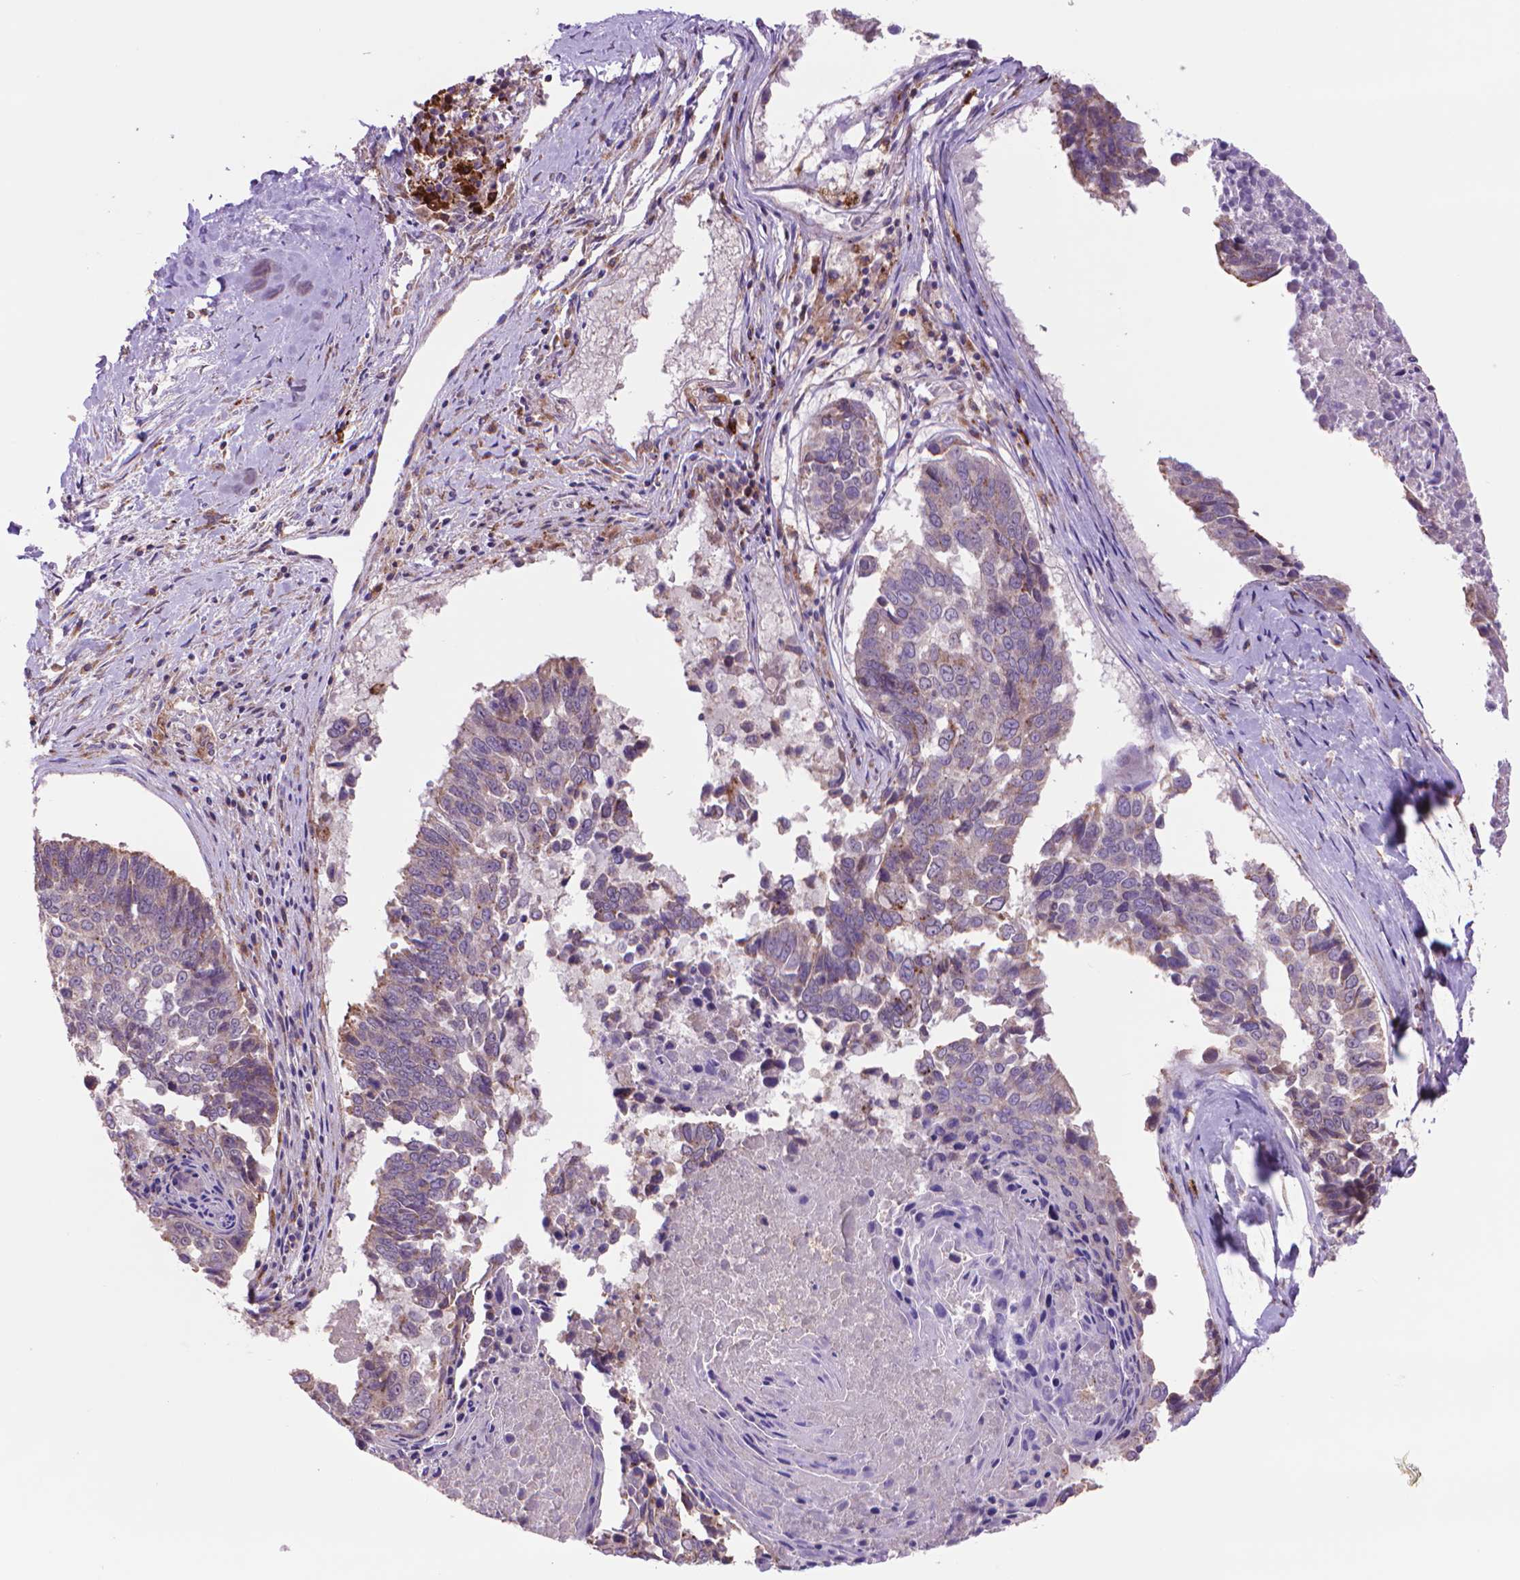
{"staining": {"intensity": "weak", "quantity": "25%-75%", "location": "cytoplasmic/membranous"}, "tissue": "lung cancer", "cell_type": "Tumor cells", "image_type": "cancer", "snomed": [{"axis": "morphology", "description": "Squamous cell carcinoma, NOS"}, {"axis": "topography", "description": "Lung"}], "caption": "A histopathology image of human squamous cell carcinoma (lung) stained for a protein reveals weak cytoplasmic/membranous brown staining in tumor cells.", "gene": "GLB1", "patient": {"sex": "male", "age": 73}}